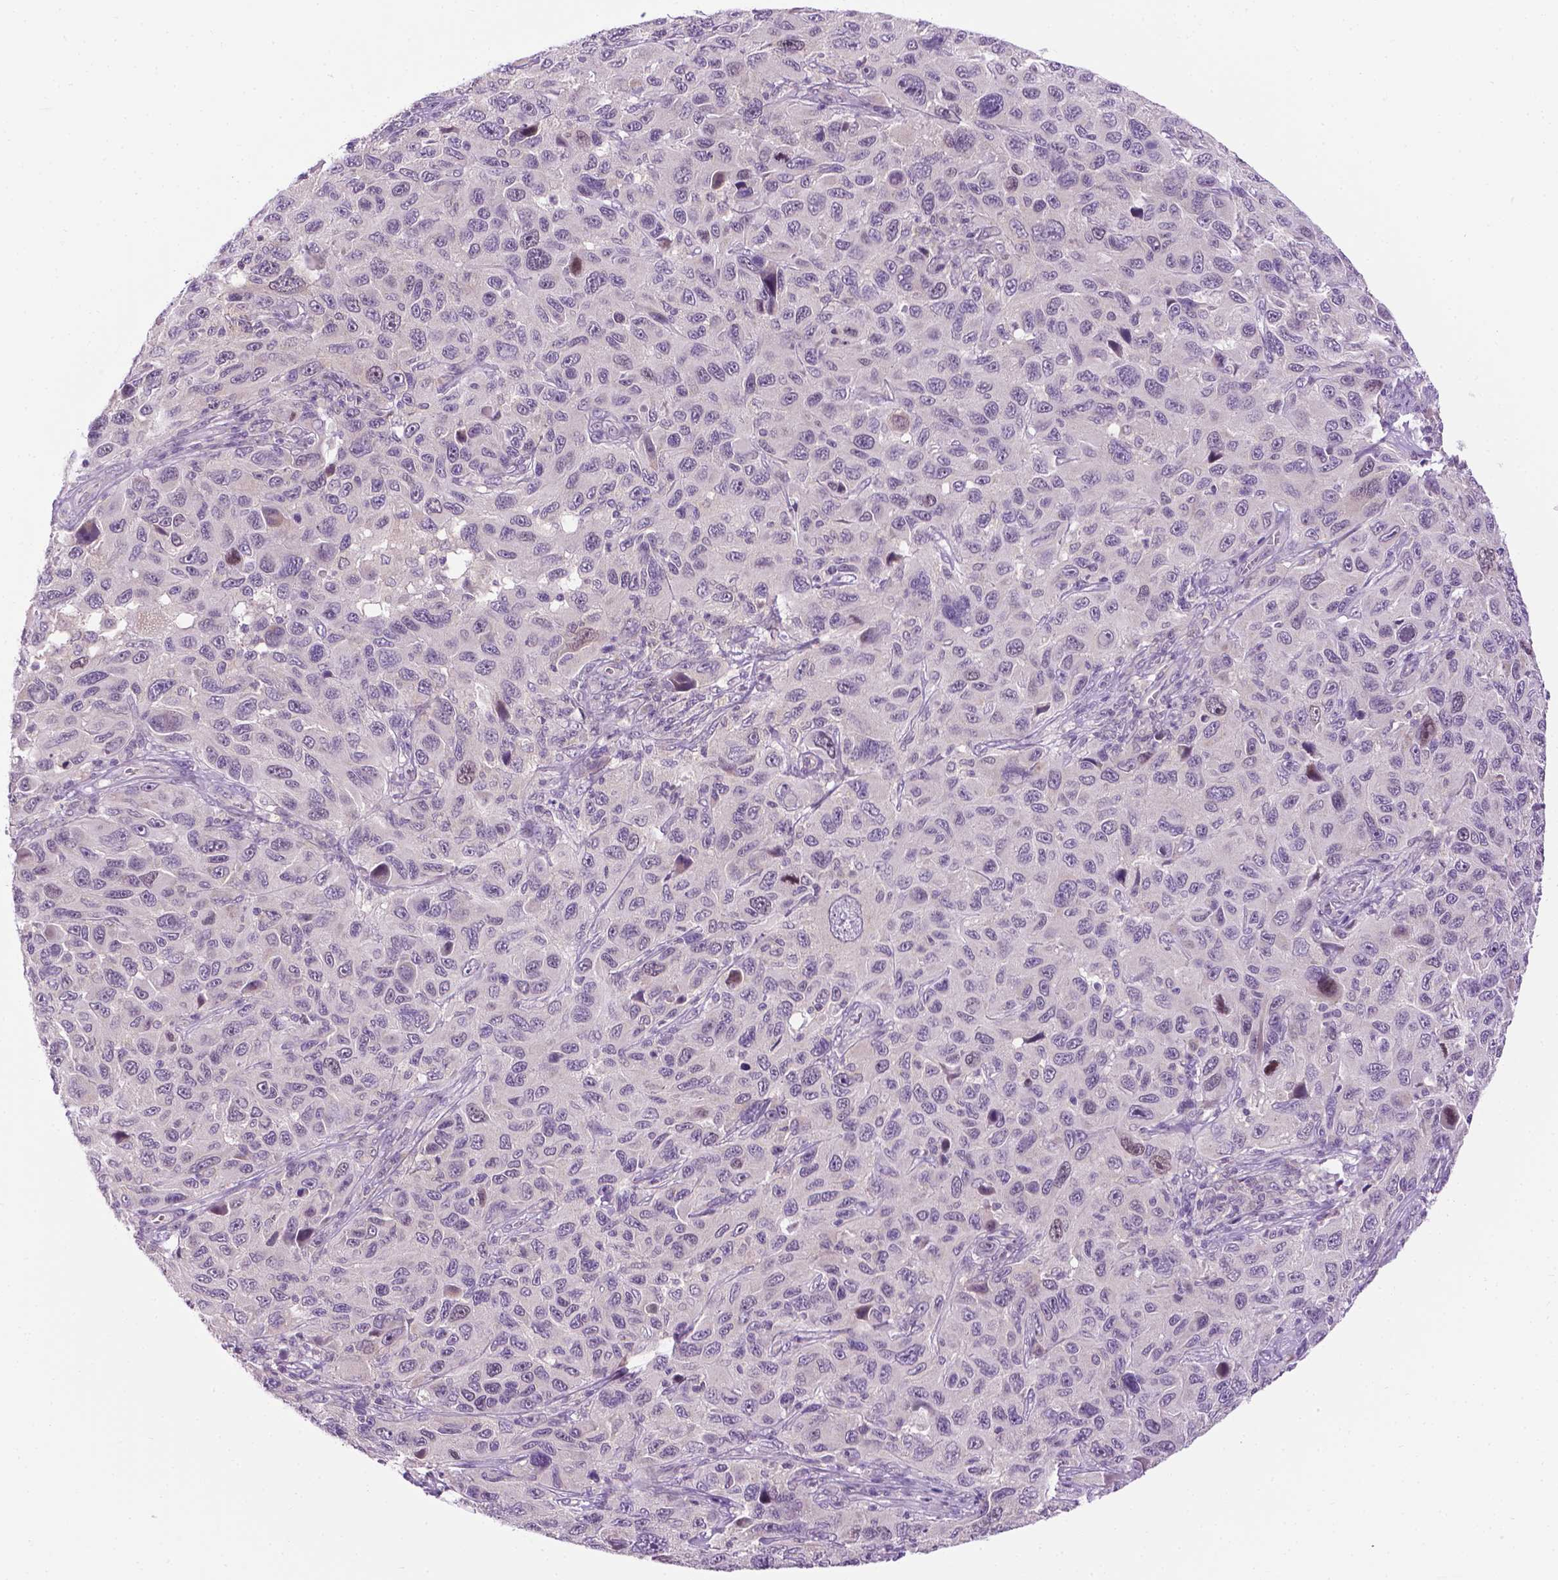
{"staining": {"intensity": "negative", "quantity": "none", "location": "none"}, "tissue": "melanoma", "cell_type": "Tumor cells", "image_type": "cancer", "snomed": [{"axis": "morphology", "description": "Malignant melanoma, NOS"}, {"axis": "topography", "description": "Skin"}], "caption": "Melanoma was stained to show a protein in brown. There is no significant expression in tumor cells.", "gene": "DENND4A", "patient": {"sex": "male", "age": 53}}